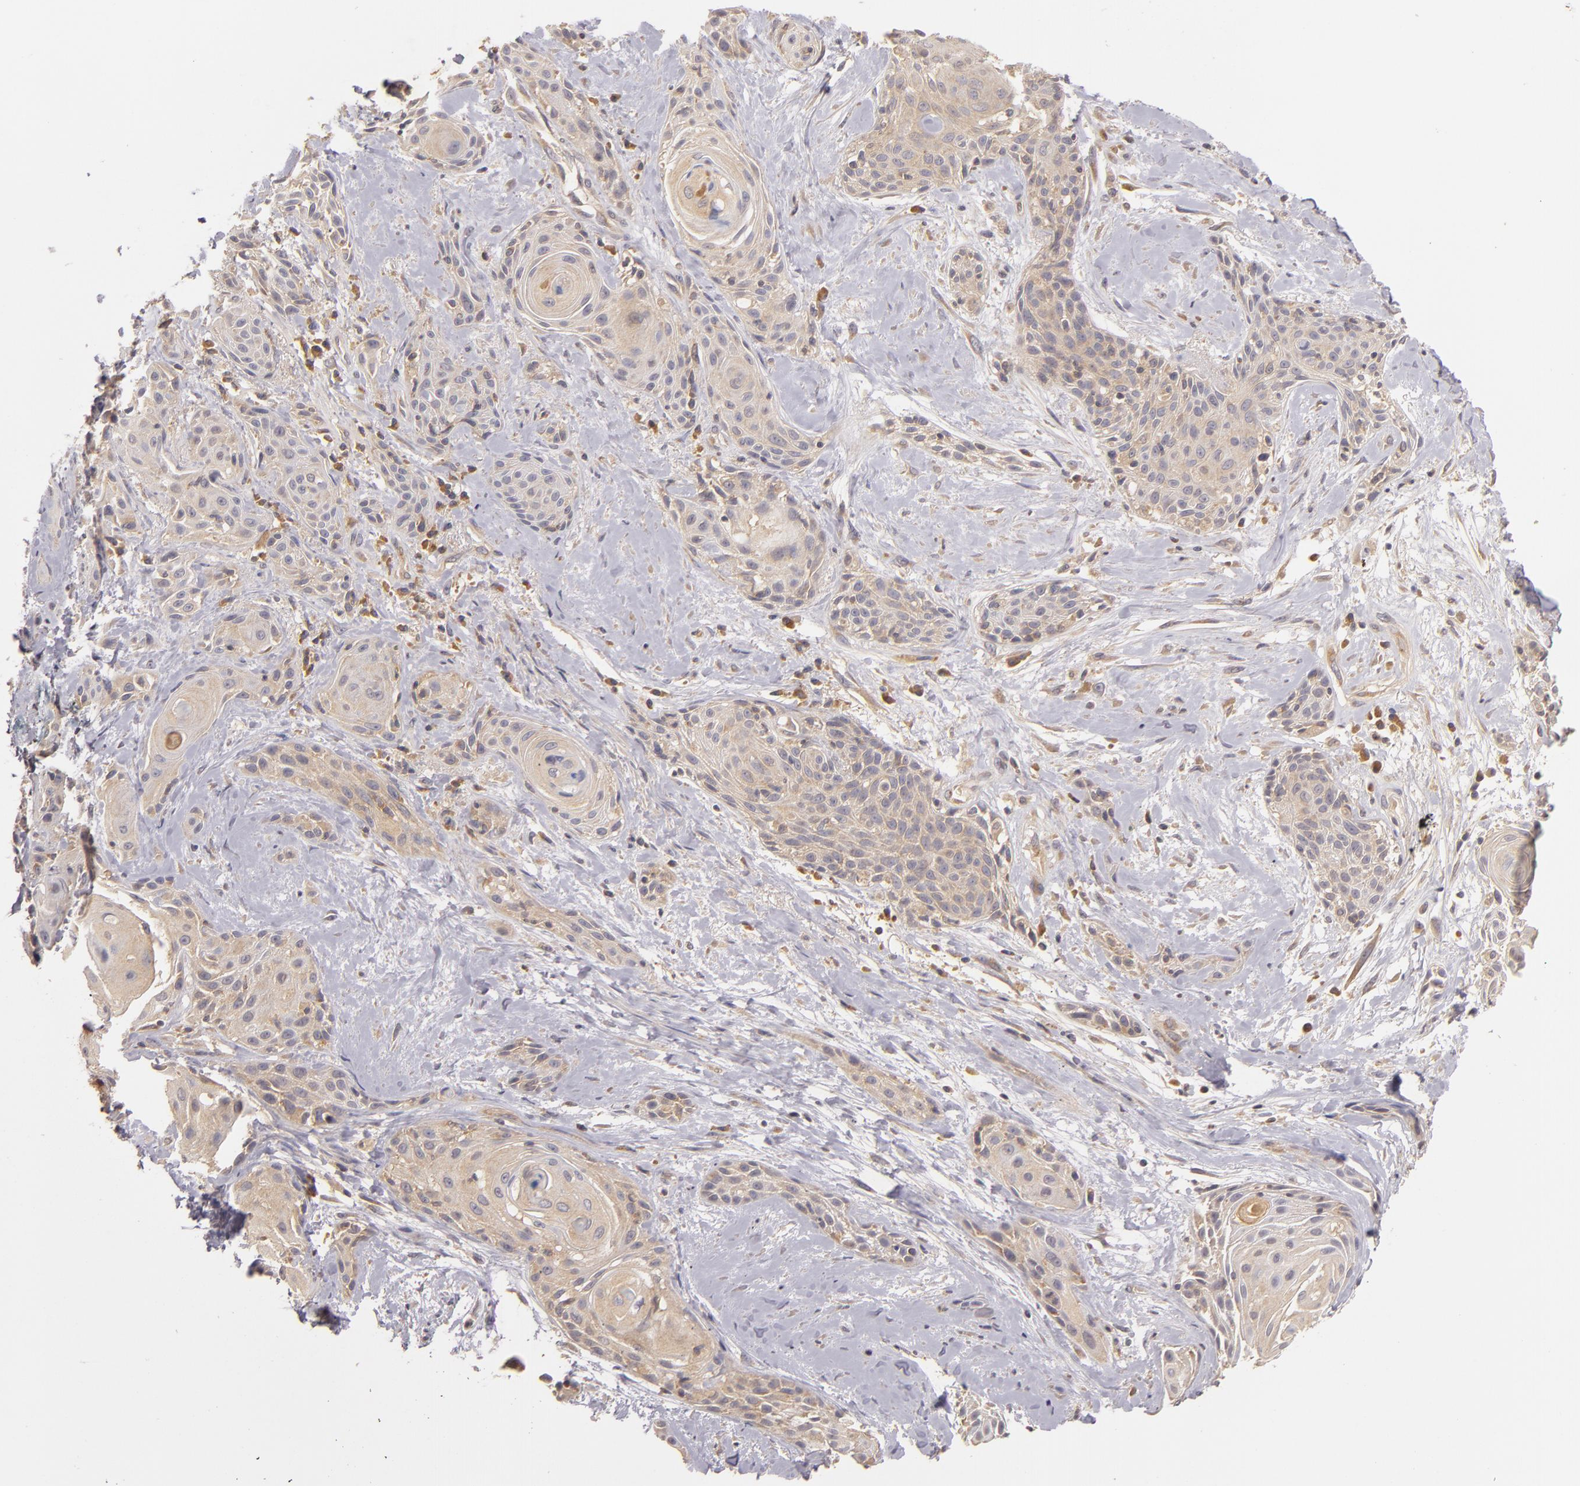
{"staining": {"intensity": "moderate", "quantity": "25%-75%", "location": "cytoplasmic/membranous"}, "tissue": "skin cancer", "cell_type": "Tumor cells", "image_type": "cancer", "snomed": [{"axis": "morphology", "description": "Squamous cell carcinoma, NOS"}, {"axis": "topography", "description": "Skin"}, {"axis": "topography", "description": "Anal"}], "caption": "This histopathology image shows IHC staining of human skin cancer, with medium moderate cytoplasmic/membranous staining in approximately 25%-75% of tumor cells.", "gene": "UPF3B", "patient": {"sex": "male", "age": 64}}